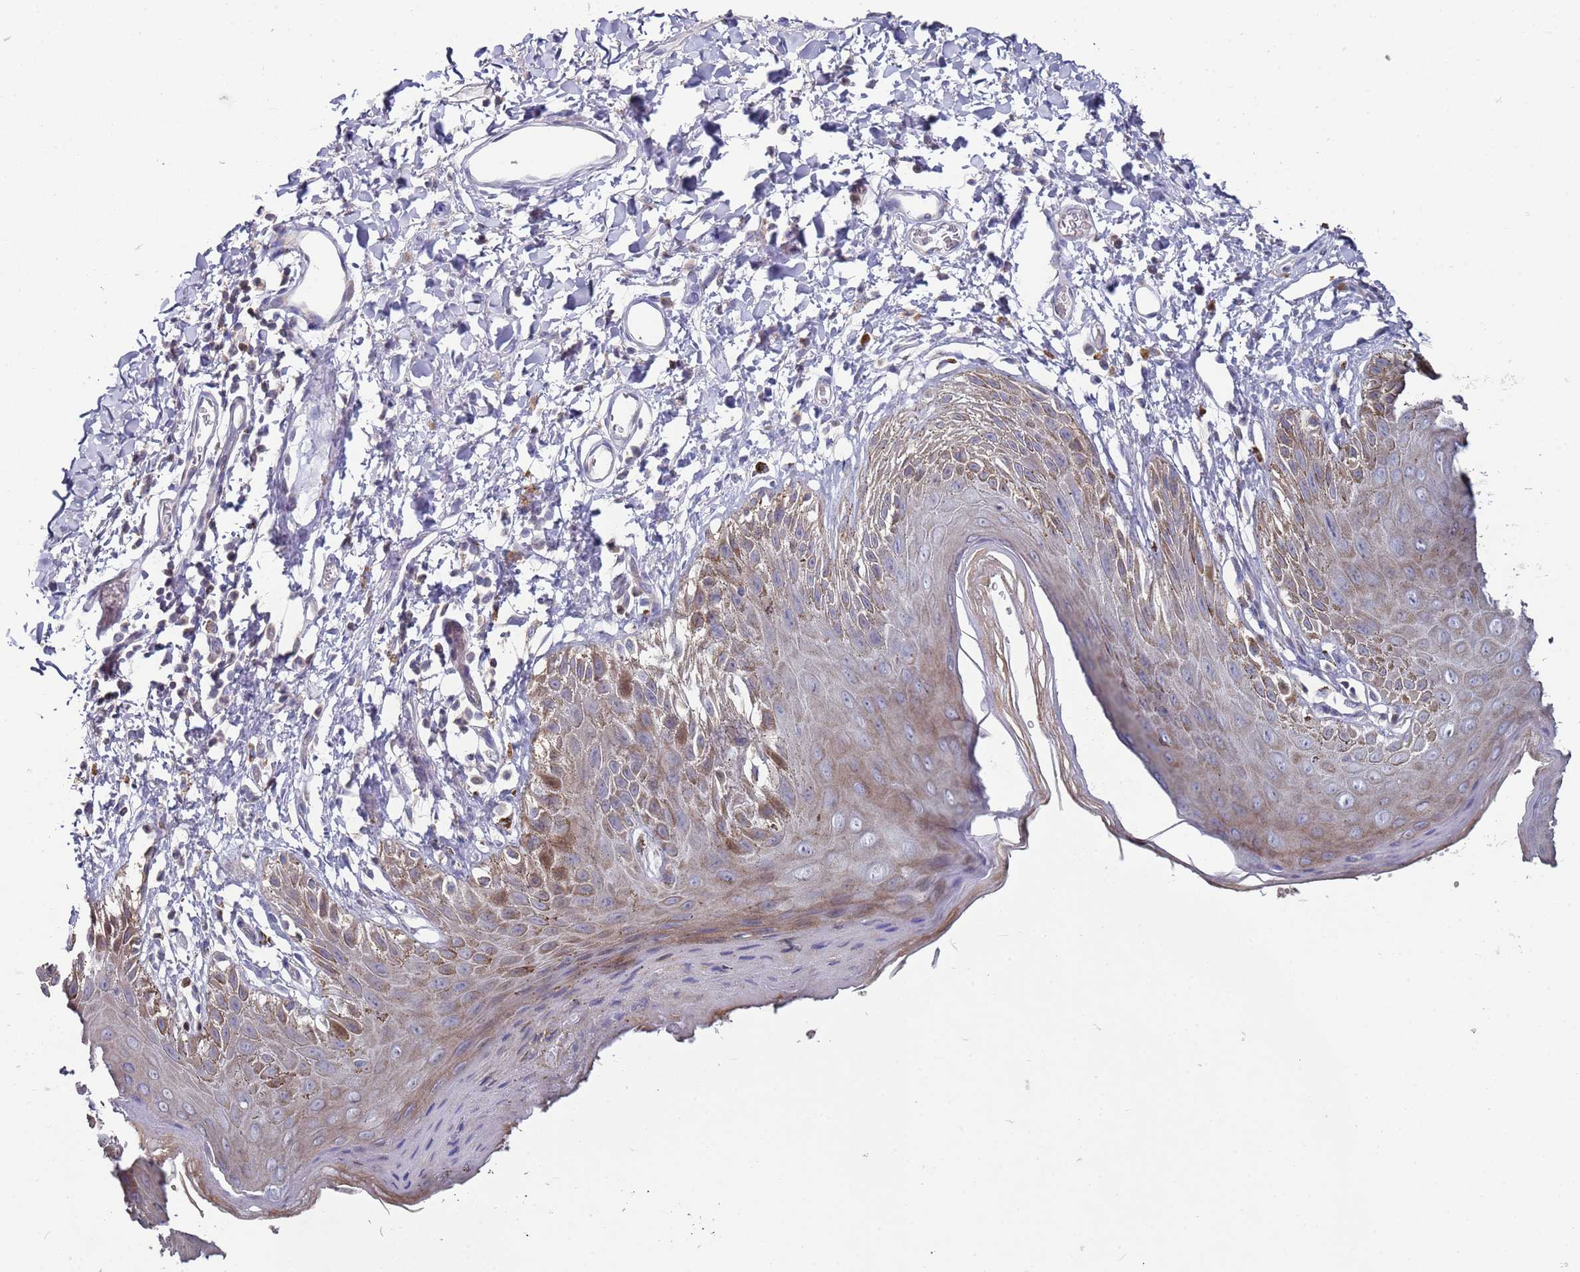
{"staining": {"intensity": "moderate", "quantity": "<25%", "location": "cytoplasmic/membranous,nuclear"}, "tissue": "skin", "cell_type": "Epidermal cells", "image_type": "normal", "snomed": [{"axis": "morphology", "description": "Normal tissue, NOS"}, {"axis": "topography", "description": "Anal"}], "caption": "Immunohistochemical staining of normal skin exhibits low levels of moderate cytoplasmic/membranous,nuclear expression in about <25% of epidermal cells. Nuclei are stained in blue.", "gene": "LACC1", "patient": {"sex": "male", "age": 44}}